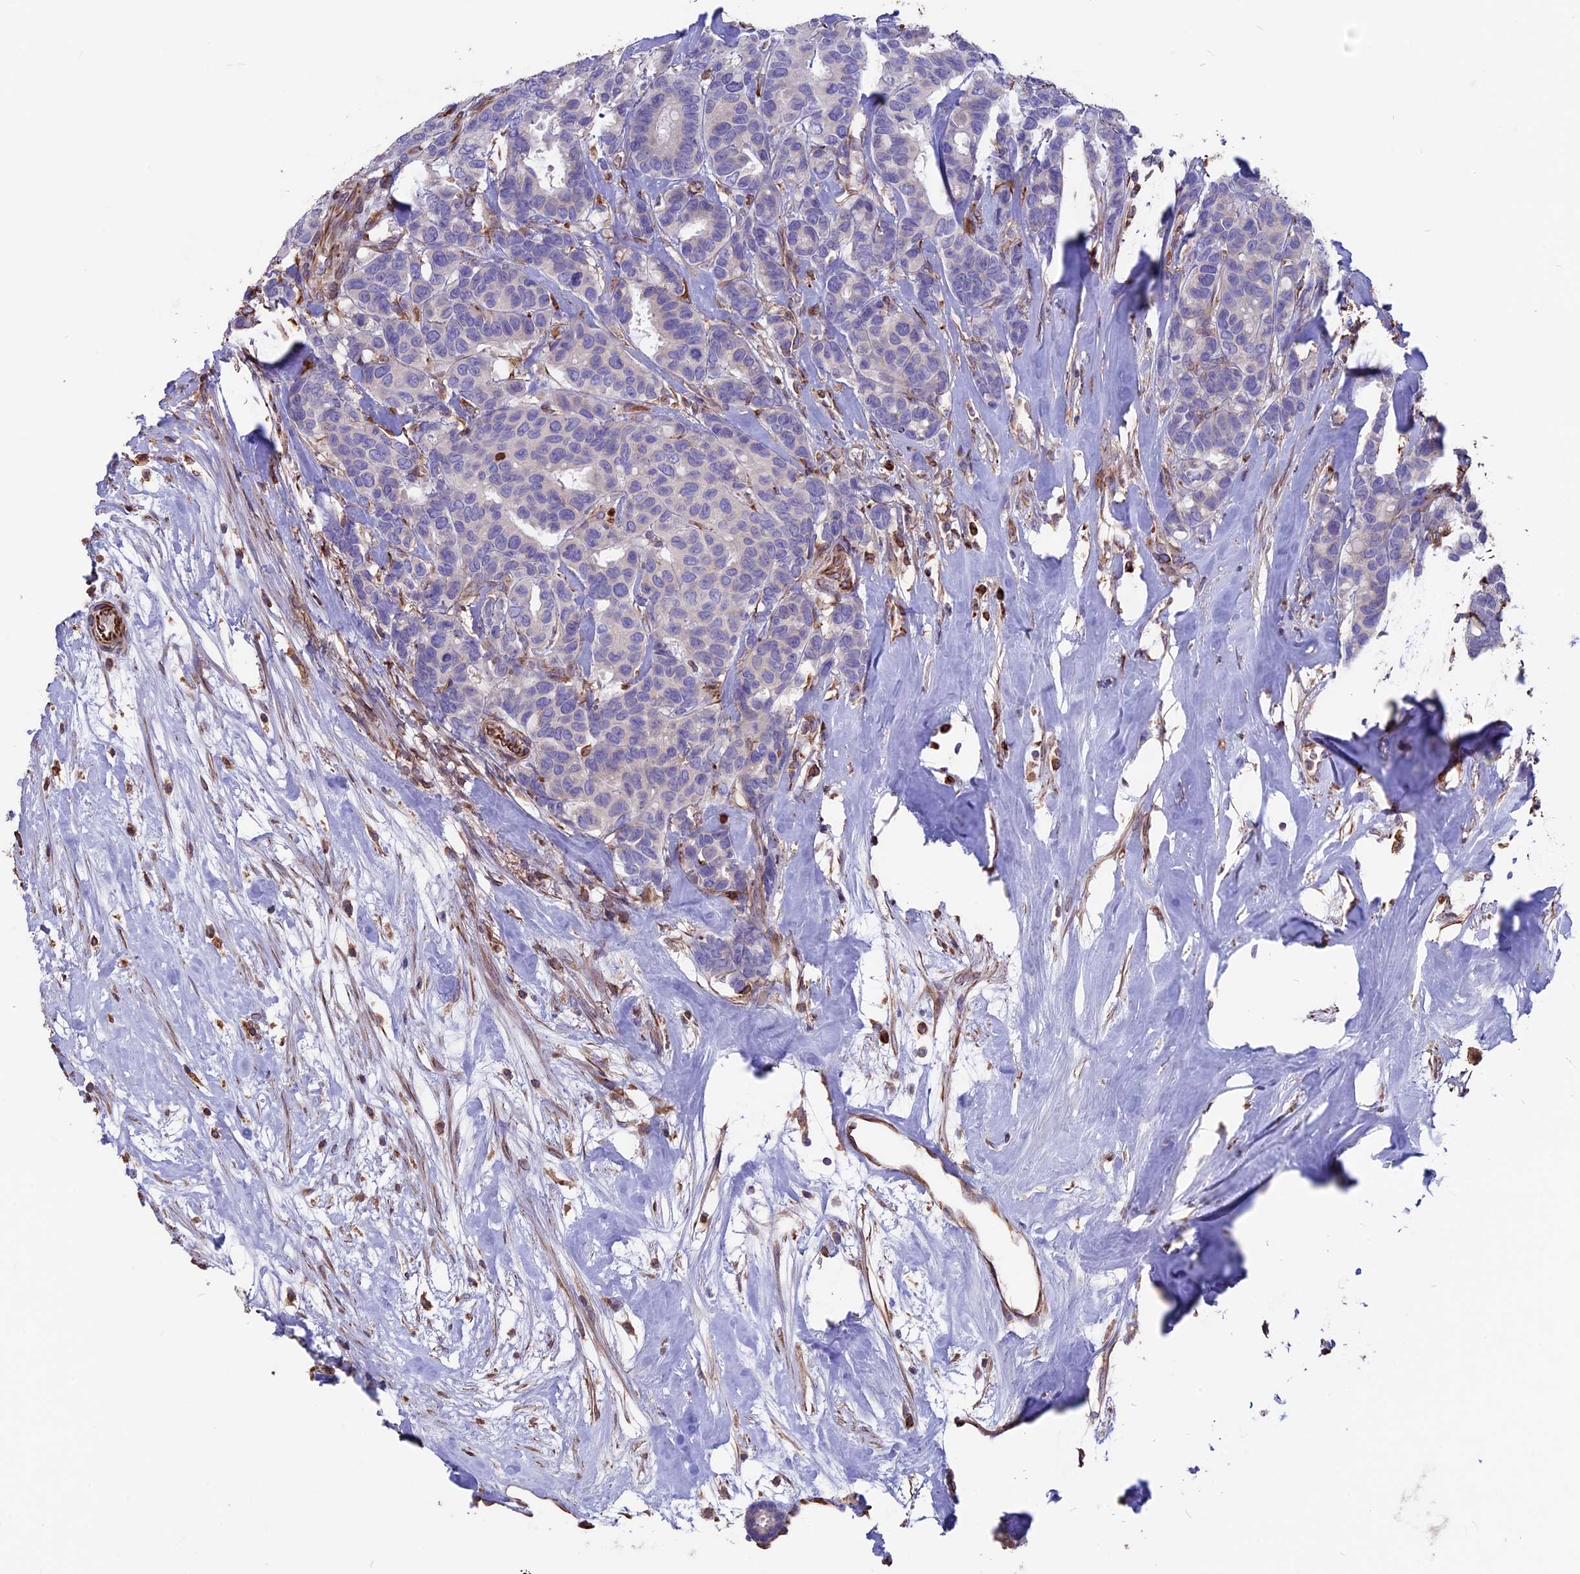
{"staining": {"intensity": "weak", "quantity": "<25%", "location": "cytoplasmic/membranous"}, "tissue": "breast cancer", "cell_type": "Tumor cells", "image_type": "cancer", "snomed": [{"axis": "morphology", "description": "Duct carcinoma"}, {"axis": "topography", "description": "Breast"}], "caption": "This is an IHC photomicrograph of breast cancer. There is no expression in tumor cells.", "gene": "SEH1L", "patient": {"sex": "female", "age": 87}}